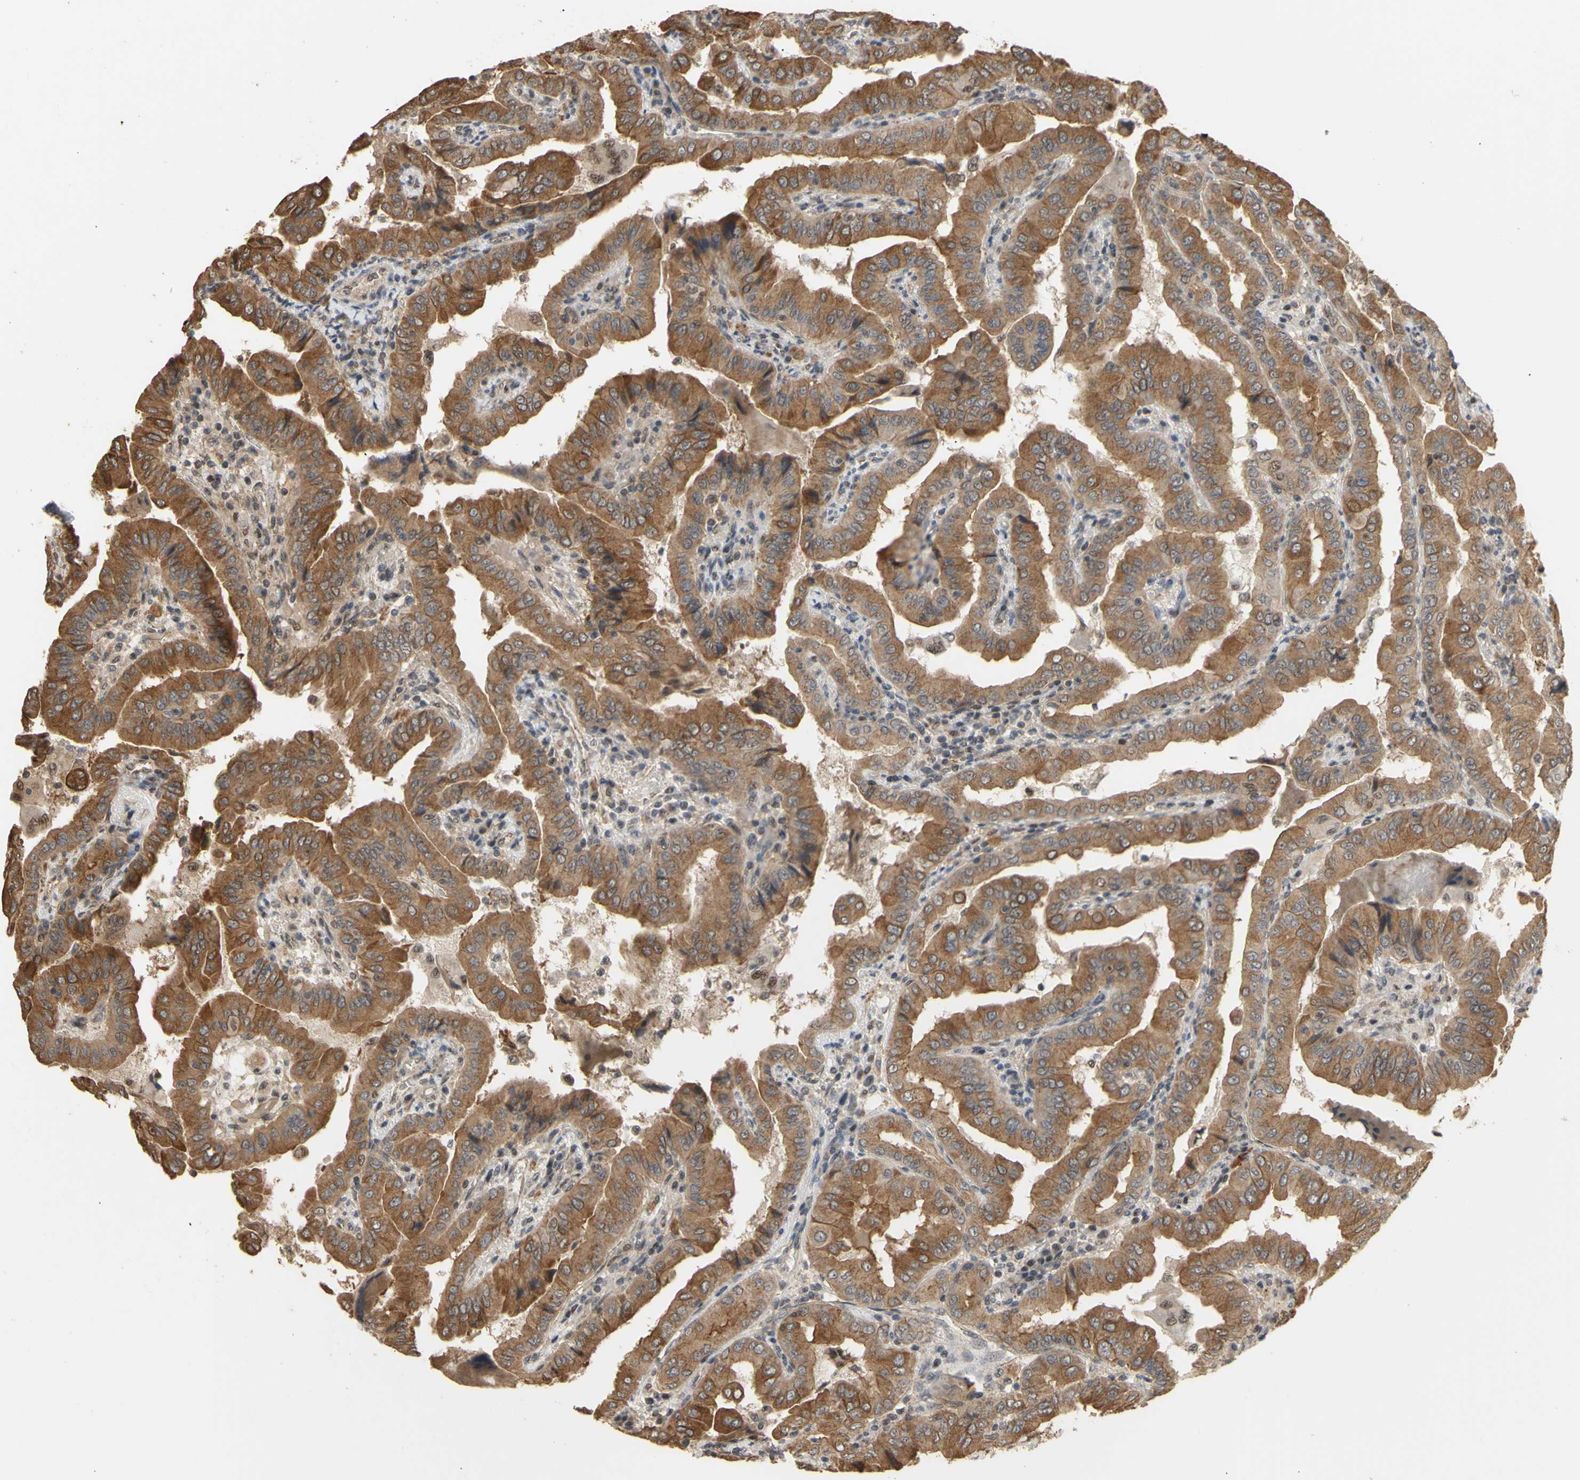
{"staining": {"intensity": "moderate", "quantity": ">75%", "location": "cytoplasmic/membranous"}, "tissue": "thyroid cancer", "cell_type": "Tumor cells", "image_type": "cancer", "snomed": [{"axis": "morphology", "description": "Papillary adenocarcinoma, NOS"}, {"axis": "topography", "description": "Thyroid gland"}], "caption": "This is a photomicrograph of immunohistochemistry staining of thyroid cancer, which shows moderate staining in the cytoplasmic/membranous of tumor cells.", "gene": "GTF2E2", "patient": {"sex": "male", "age": 33}}